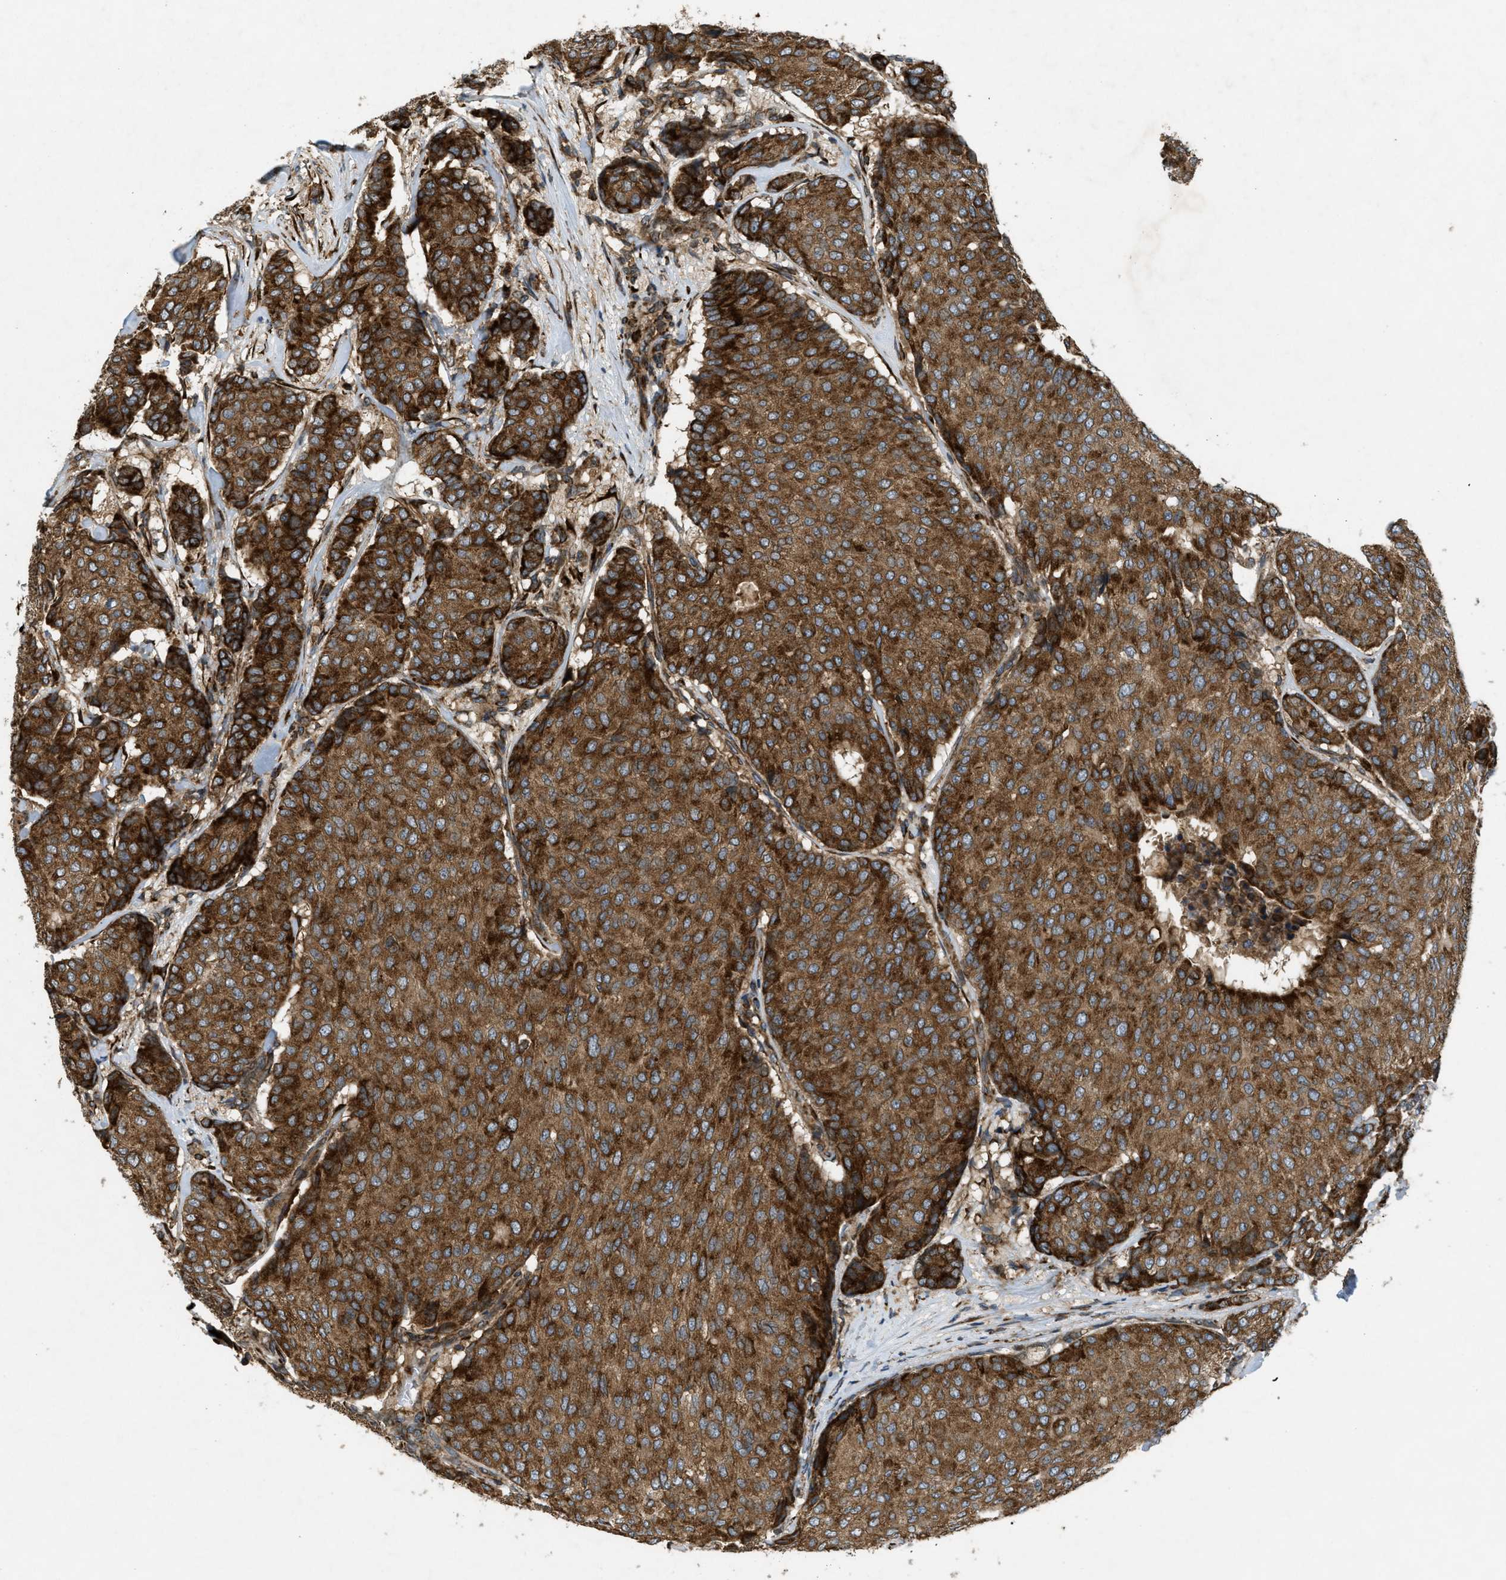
{"staining": {"intensity": "strong", "quantity": ">75%", "location": "cytoplasmic/membranous"}, "tissue": "breast cancer", "cell_type": "Tumor cells", "image_type": "cancer", "snomed": [{"axis": "morphology", "description": "Duct carcinoma"}, {"axis": "topography", "description": "Breast"}], "caption": "Tumor cells demonstrate high levels of strong cytoplasmic/membranous positivity in about >75% of cells in human breast cancer (infiltrating ductal carcinoma).", "gene": "PCDH18", "patient": {"sex": "female", "age": 75}}